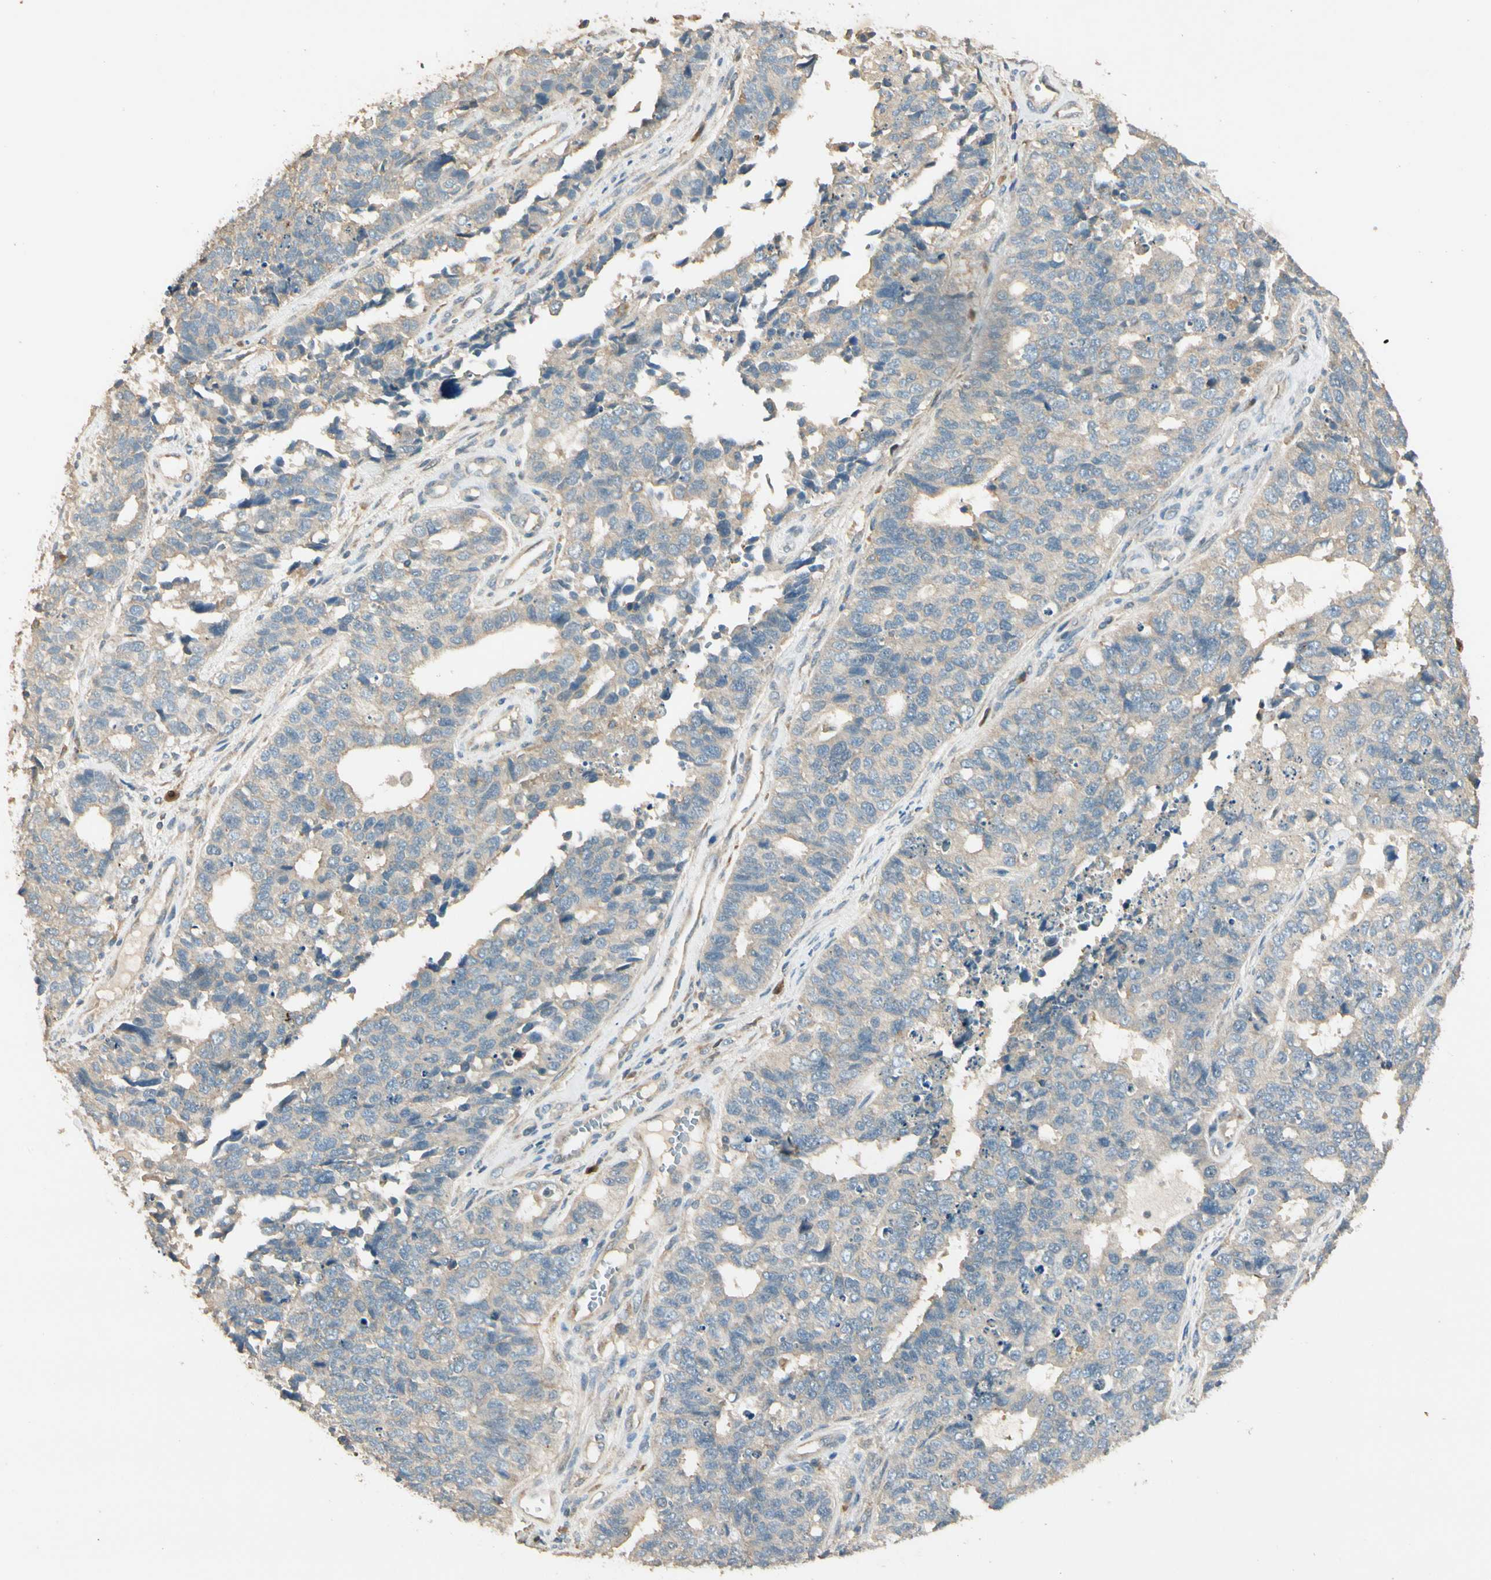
{"staining": {"intensity": "weak", "quantity": ">75%", "location": "cytoplasmic/membranous"}, "tissue": "cervical cancer", "cell_type": "Tumor cells", "image_type": "cancer", "snomed": [{"axis": "morphology", "description": "Squamous cell carcinoma, NOS"}, {"axis": "topography", "description": "Cervix"}], "caption": "Squamous cell carcinoma (cervical) stained with IHC demonstrates weak cytoplasmic/membranous expression in about >75% of tumor cells.", "gene": "PLXNA1", "patient": {"sex": "female", "age": 63}}